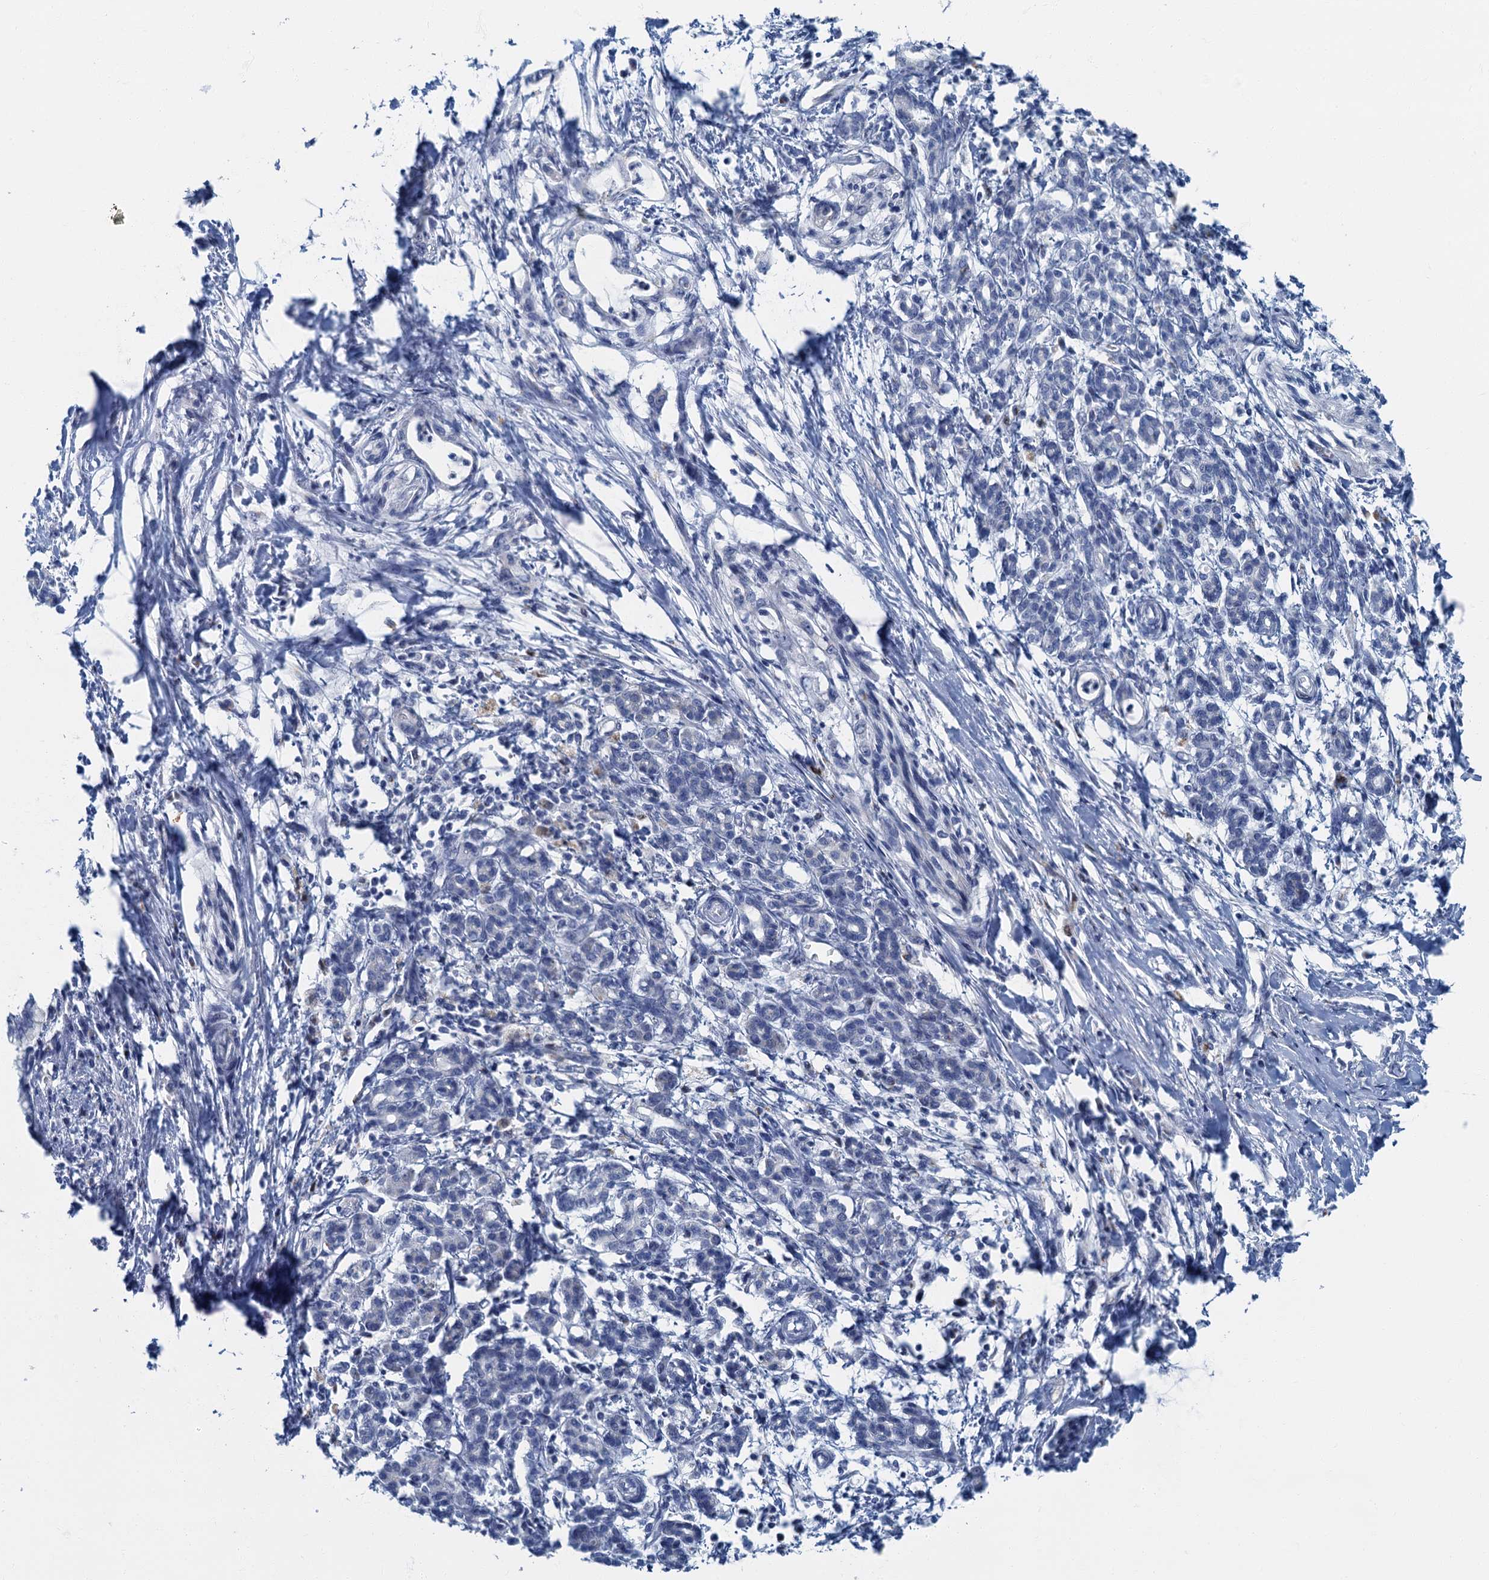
{"staining": {"intensity": "negative", "quantity": "none", "location": "none"}, "tissue": "pancreatic cancer", "cell_type": "Tumor cells", "image_type": "cancer", "snomed": [{"axis": "morphology", "description": "Adenocarcinoma, NOS"}, {"axis": "topography", "description": "Pancreas"}], "caption": "An IHC micrograph of pancreatic cancer (adenocarcinoma) is shown. There is no staining in tumor cells of pancreatic cancer (adenocarcinoma).", "gene": "LYPD3", "patient": {"sex": "female", "age": 55}}